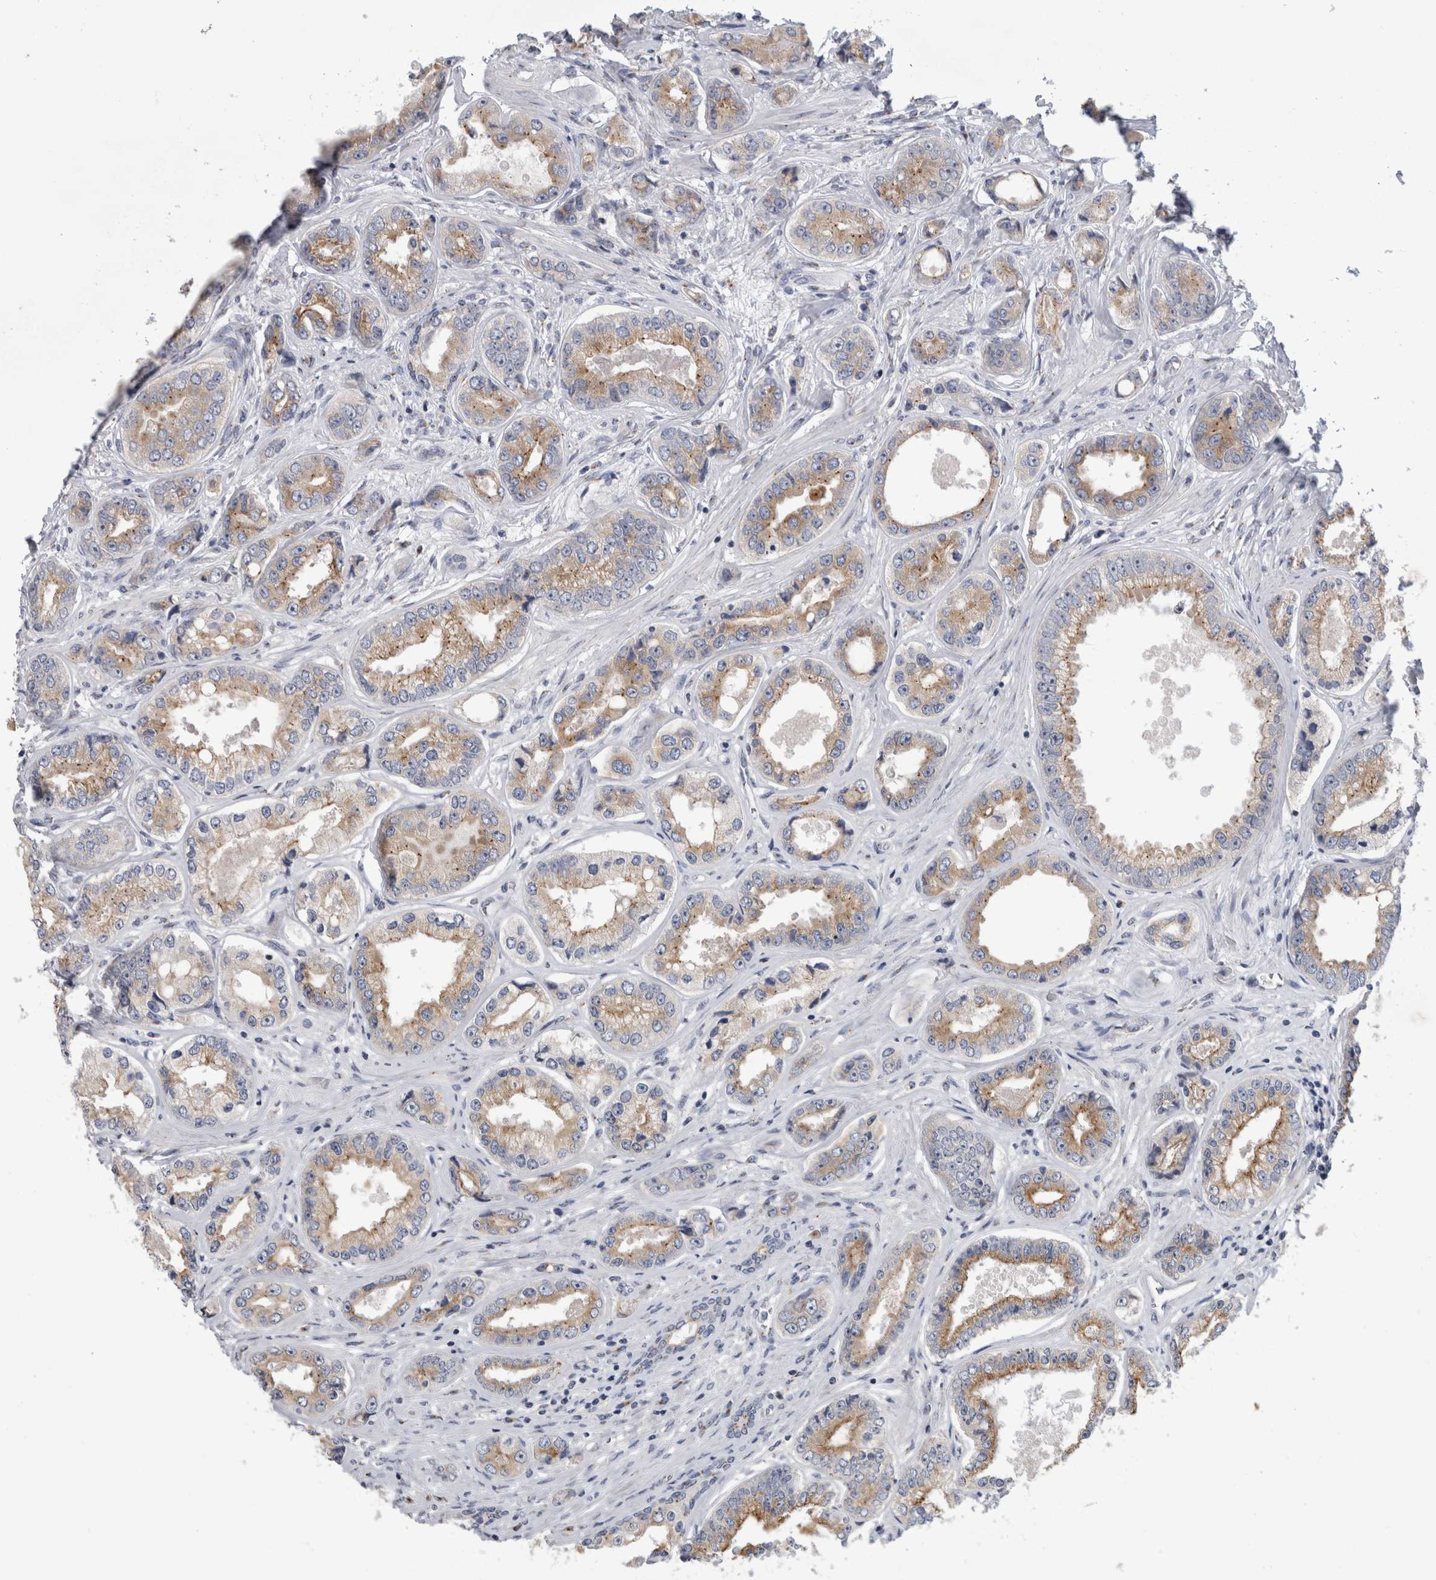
{"staining": {"intensity": "moderate", "quantity": ">75%", "location": "cytoplasmic/membranous"}, "tissue": "prostate cancer", "cell_type": "Tumor cells", "image_type": "cancer", "snomed": [{"axis": "morphology", "description": "Adenocarcinoma, High grade"}, {"axis": "topography", "description": "Prostate"}], "caption": "Prostate adenocarcinoma (high-grade) stained with DAB (3,3'-diaminobenzidine) immunohistochemistry (IHC) displays medium levels of moderate cytoplasmic/membranous positivity in about >75% of tumor cells.", "gene": "AKAP9", "patient": {"sex": "male", "age": 61}}